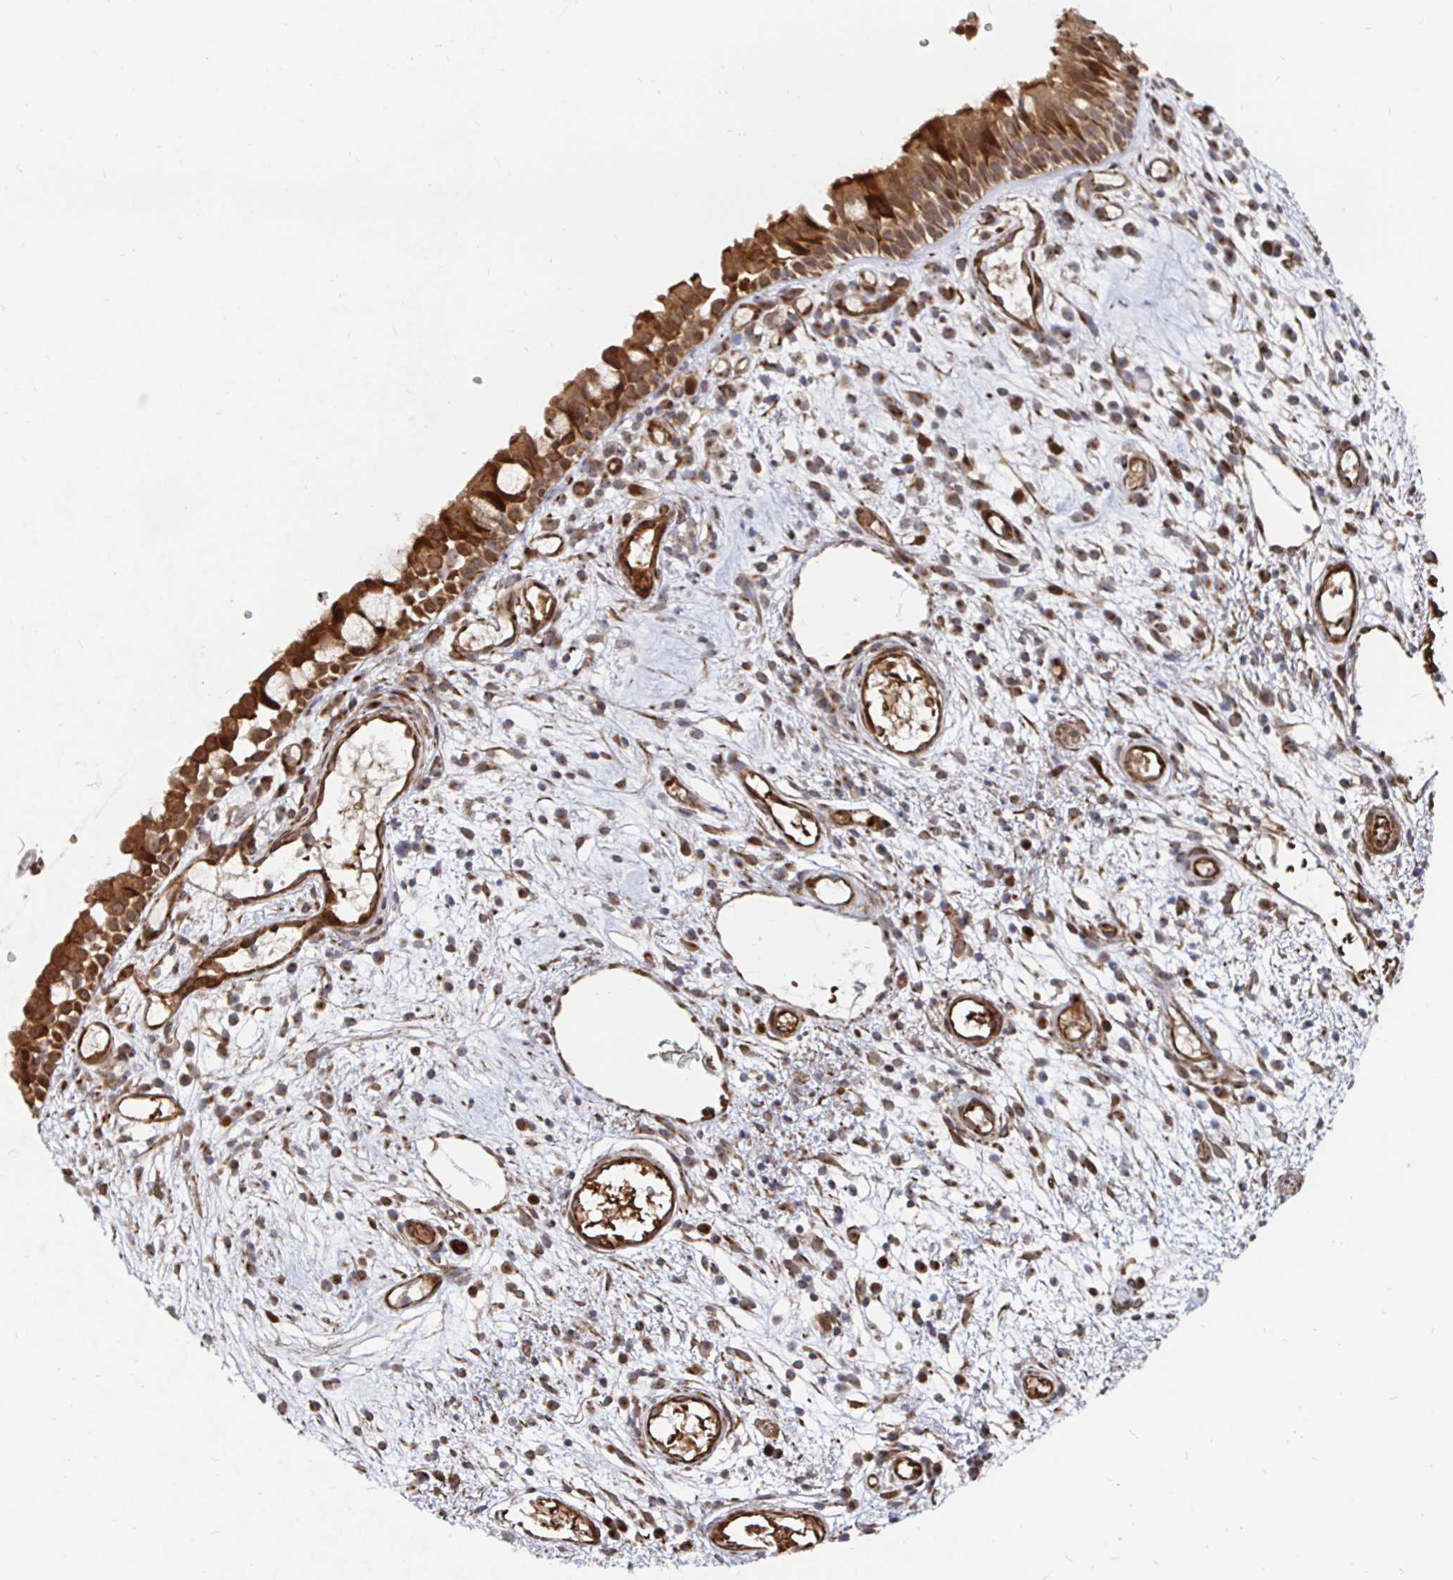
{"staining": {"intensity": "moderate", "quantity": ">75%", "location": "cytoplasmic/membranous"}, "tissue": "nasopharynx", "cell_type": "Respiratory epithelial cells", "image_type": "normal", "snomed": [{"axis": "morphology", "description": "Normal tissue, NOS"}, {"axis": "morphology", "description": "Inflammation, NOS"}, {"axis": "topography", "description": "Nasopharynx"}], "caption": "Immunohistochemical staining of normal human nasopharynx shows medium levels of moderate cytoplasmic/membranous expression in about >75% of respiratory epithelial cells. (DAB (3,3'-diaminobenzidine) IHC, brown staining for protein, blue staining for nuclei).", "gene": "TBKBP1", "patient": {"sex": "male", "age": 54}}